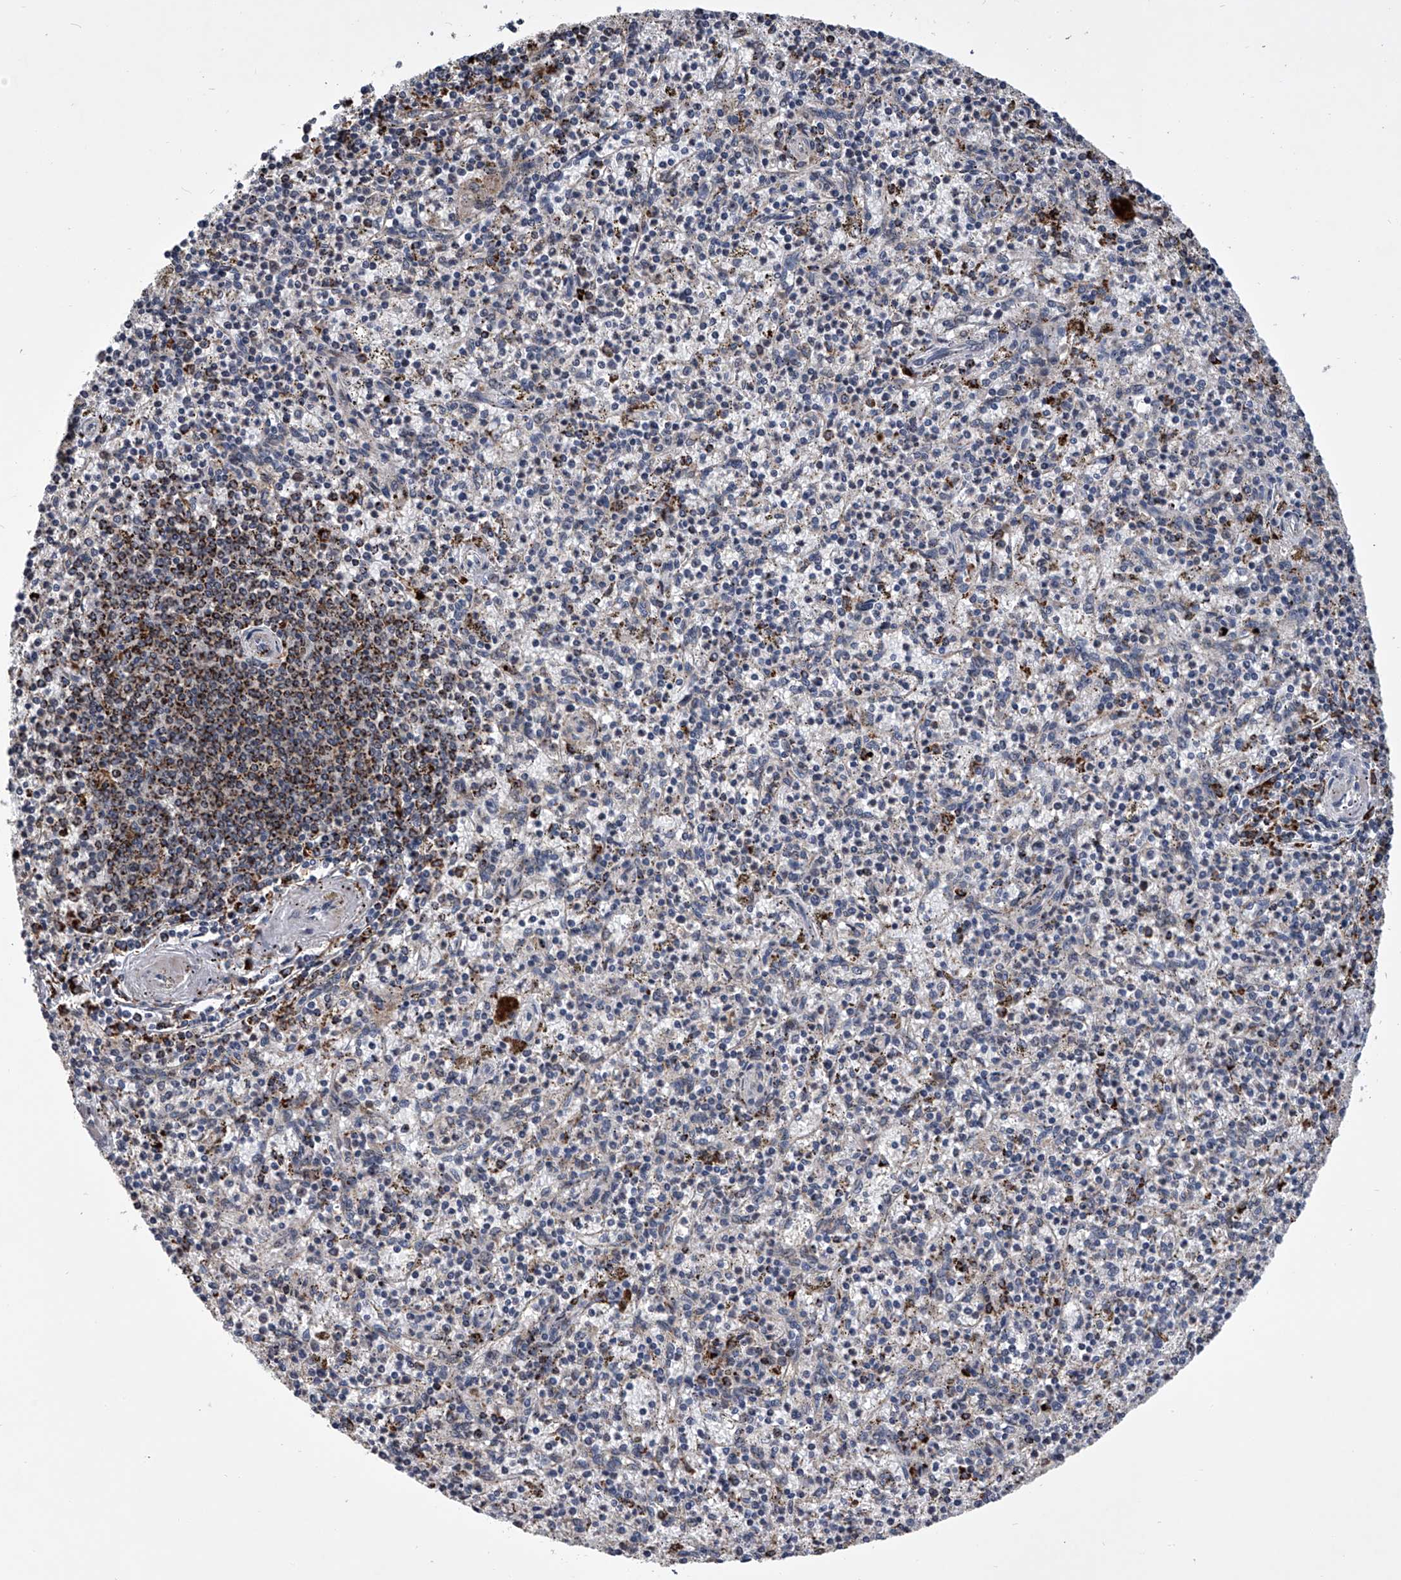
{"staining": {"intensity": "moderate", "quantity": "<25%", "location": "cytoplasmic/membranous"}, "tissue": "spleen", "cell_type": "Cells in red pulp", "image_type": "normal", "snomed": [{"axis": "morphology", "description": "Normal tissue, NOS"}, {"axis": "topography", "description": "Spleen"}], "caption": "Immunohistochemistry (IHC) (DAB) staining of normal spleen reveals moderate cytoplasmic/membranous protein positivity in about <25% of cells in red pulp.", "gene": "TRIM8", "patient": {"sex": "male", "age": 72}}